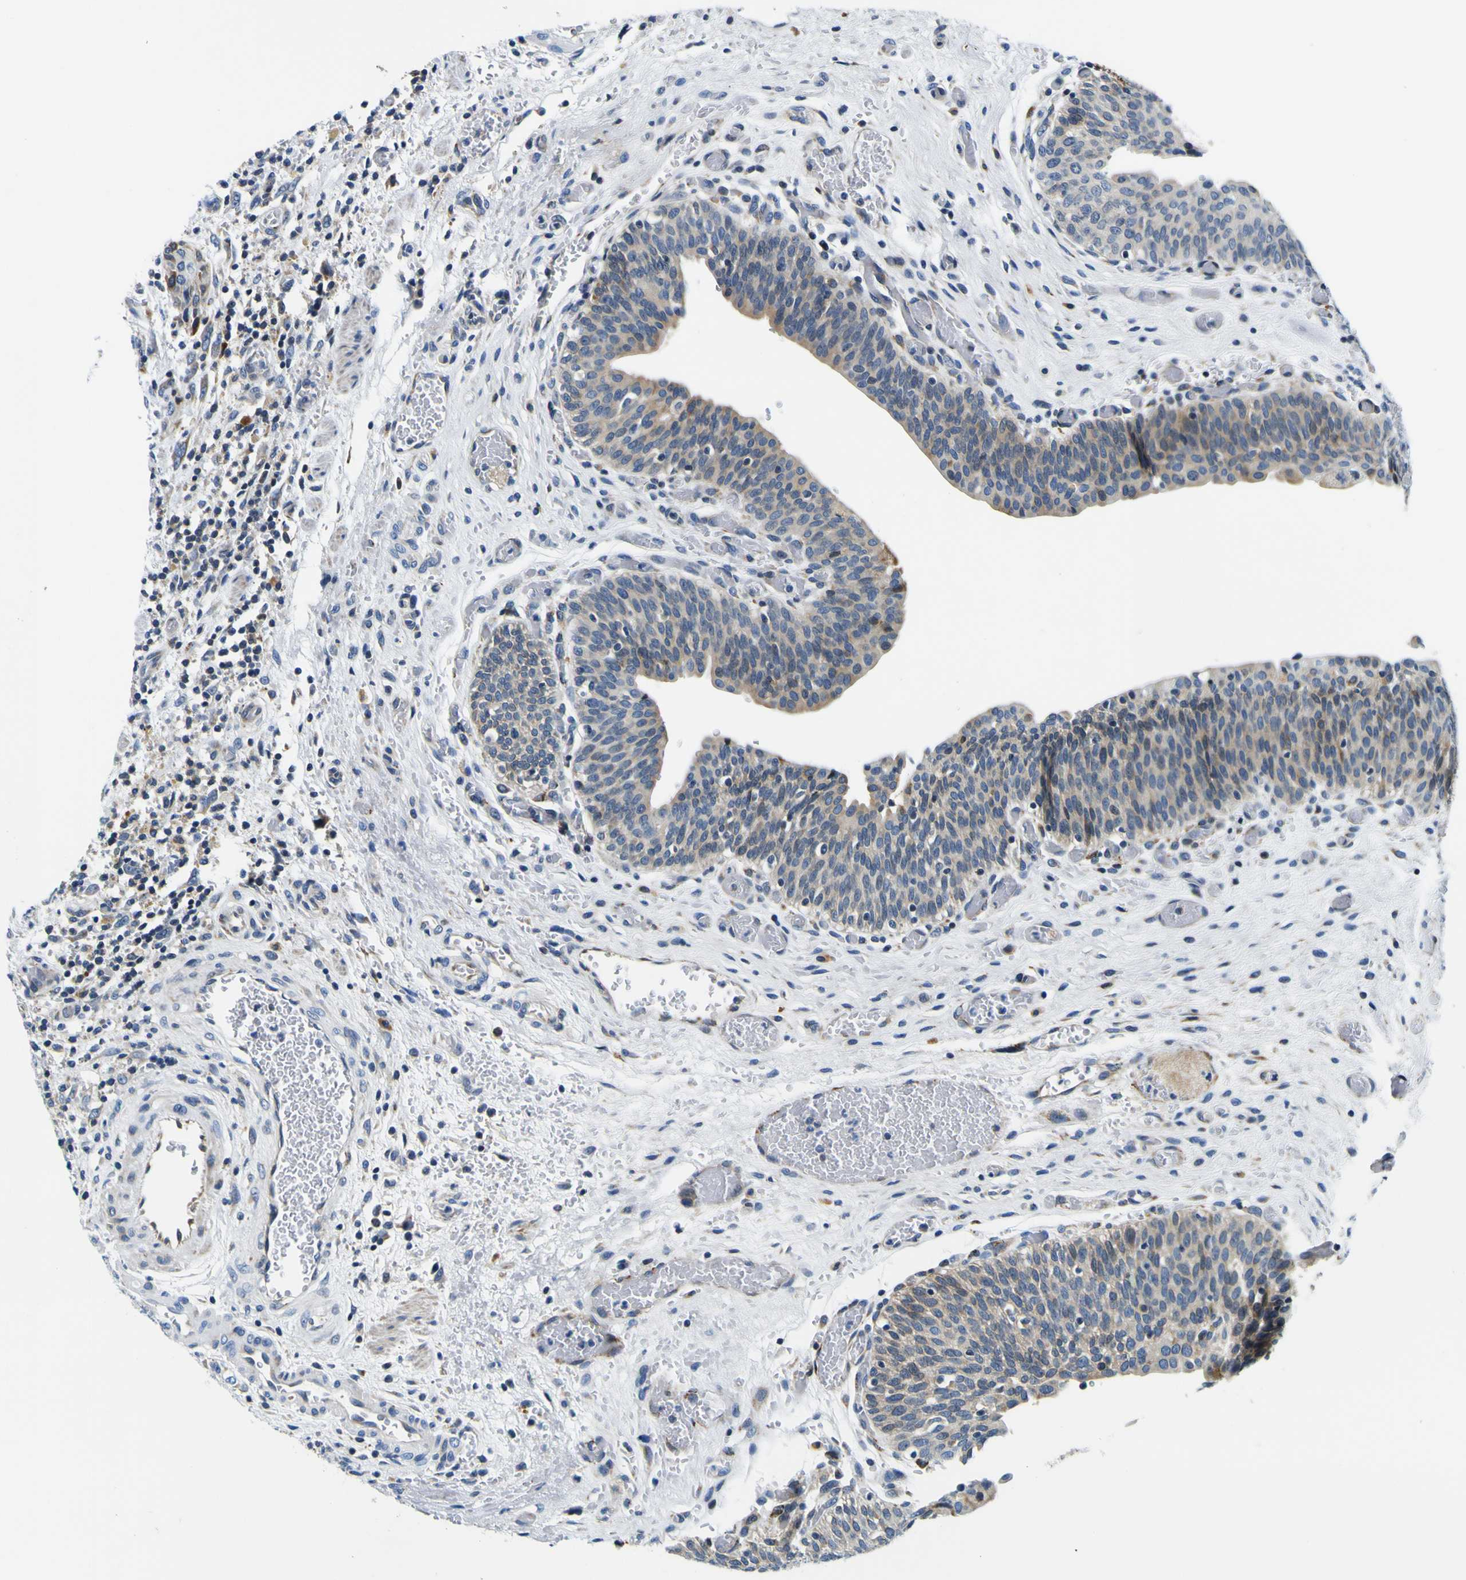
{"staining": {"intensity": "weak", "quantity": "<25%", "location": "cytoplasmic/membranous"}, "tissue": "urothelial cancer", "cell_type": "Tumor cells", "image_type": "cancer", "snomed": [{"axis": "morphology", "description": "Urothelial carcinoma, High grade"}, {"axis": "topography", "description": "Urinary bladder"}], "caption": "Immunohistochemical staining of urothelial cancer demonstrates no significant positivity in tumor cells. The staining is performed using DAB brown chromogen with nuclei counter-stained in using hematoxylin.", "gene": "NLRP3", "patient": {"sex": "male", "age": 35}}